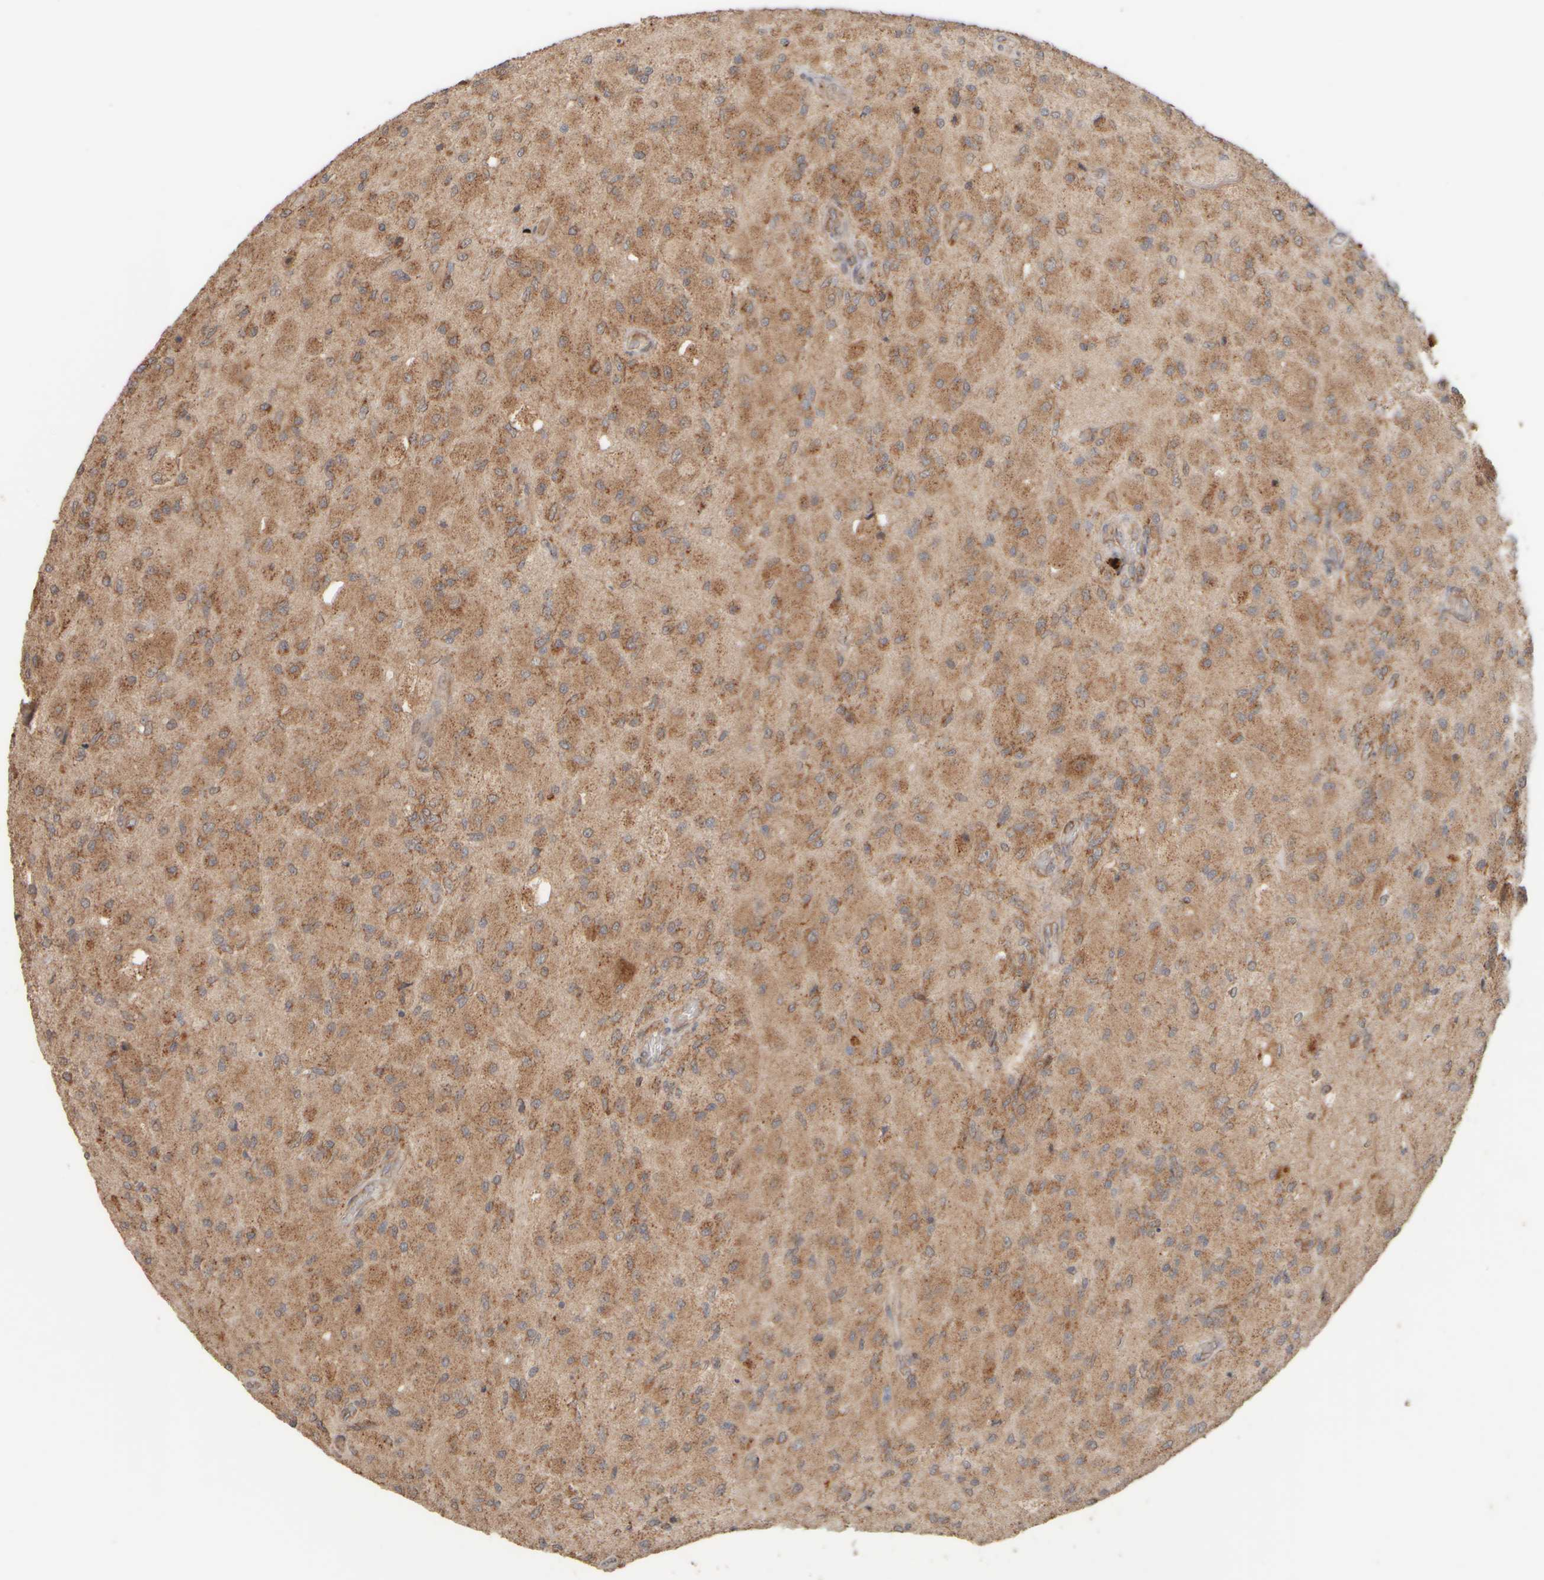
{"staining": {"intensity": "moderate", "quantity": ">75%", "location": "cytoplasmic/membranous"}, "tissue": "glioma", "cell_type": "Tumor cells", "image_type": "cancer", "snomed": [{"axis": "morphology", "description": "Normal tissue, NOS"}, {"axis": "morphology", "description": "Glioma, malignant, High grade"}, {"axis": "topography", "description": "Cerebral cortex"}], "caption": "This is an image of immunohistochemistry (IHC) staining of malignant glioma (high-grade), which shows moderate positivity in the cytoplasmic/membranous of tumor cells.", "gene": "EIF2B3", "patient": {"sex": "male", "age": 77}}